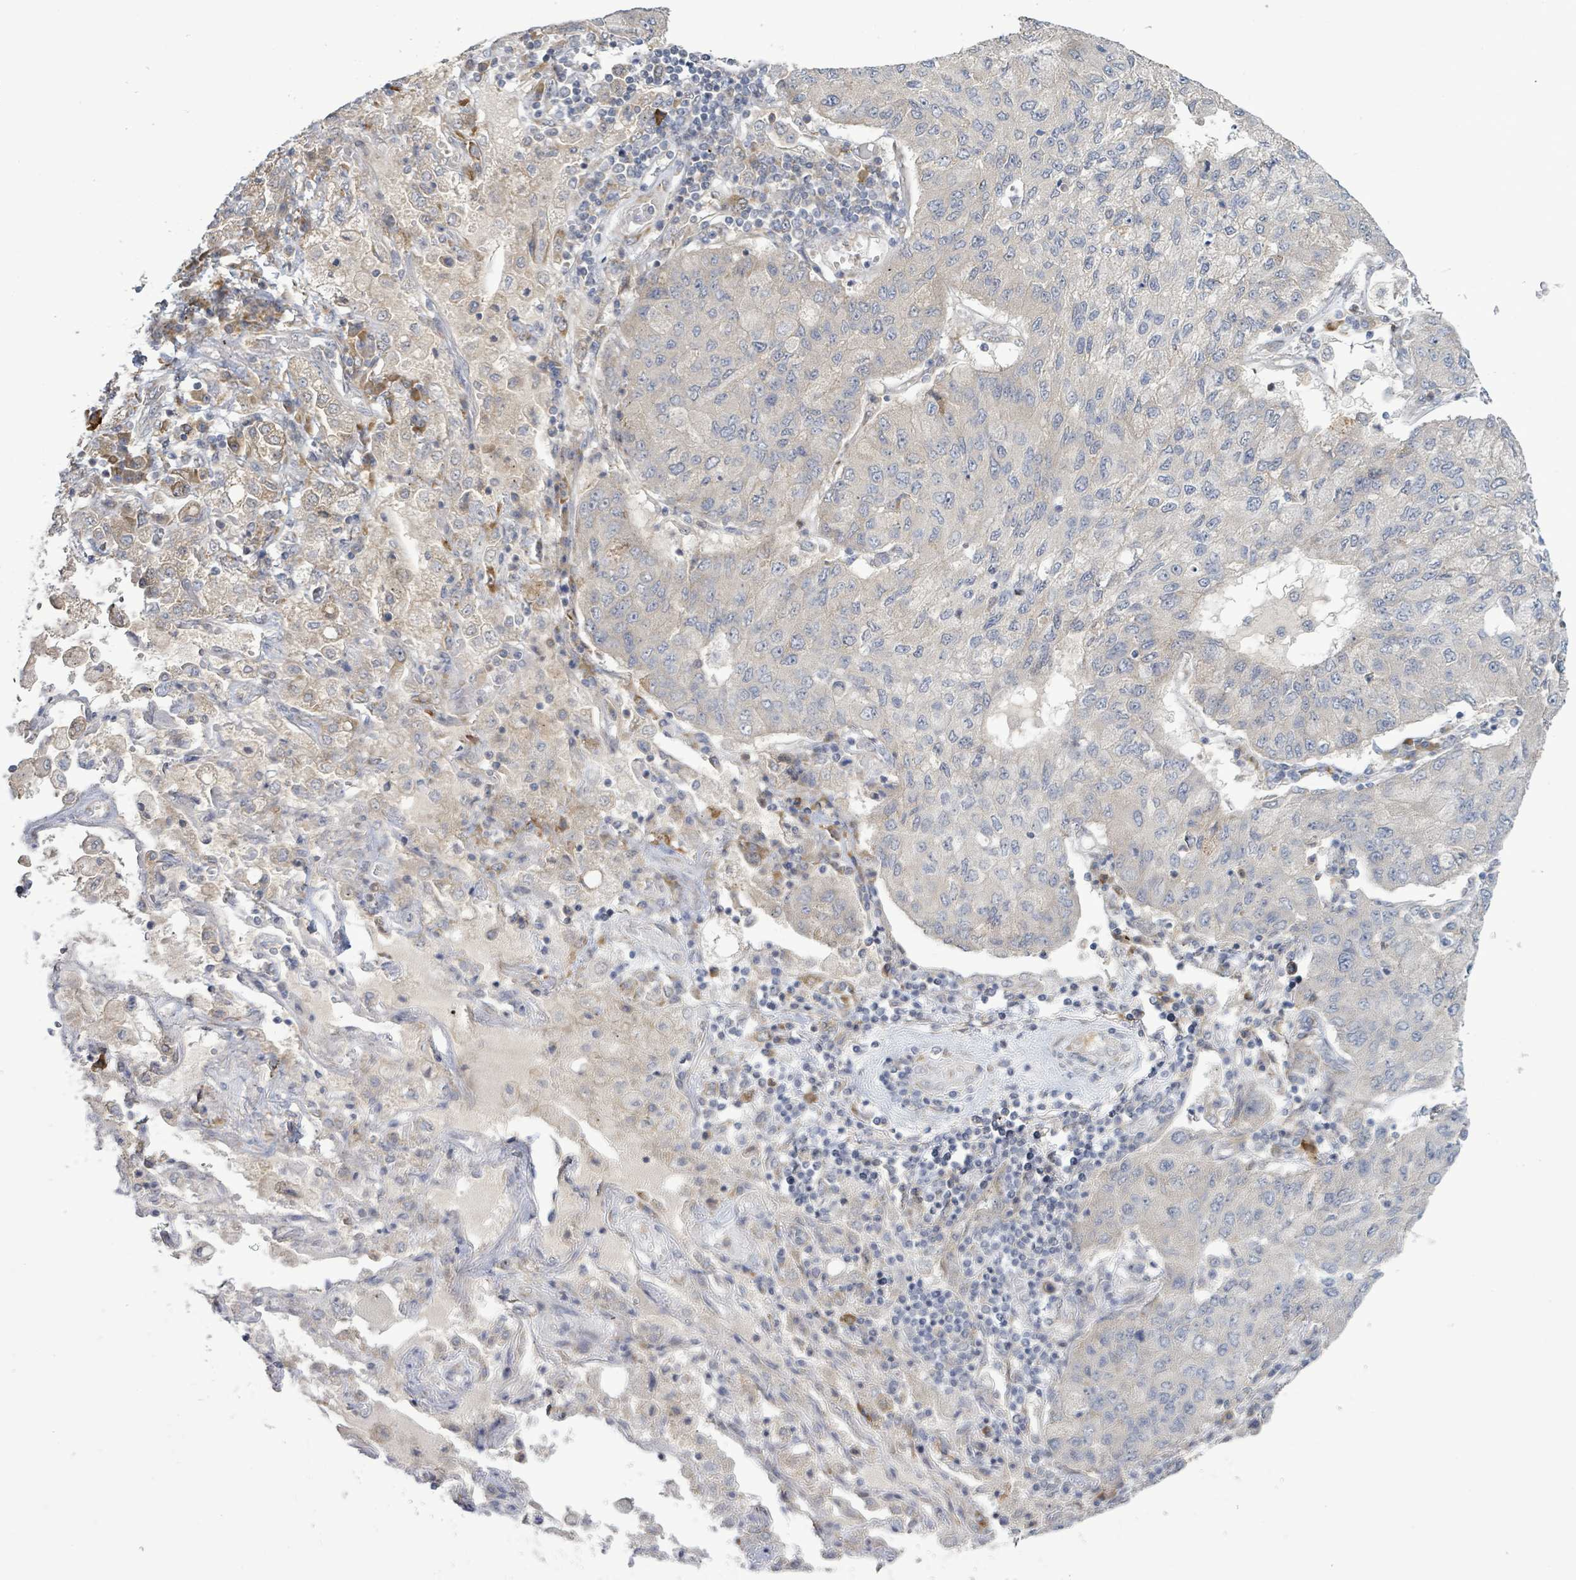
{"staining": {"intensity": "negative", "quantity": "none", "location": "none"}, "tissue": "lung cancer", "cell_type": "Tumor cells", "image_type": "cancer", "snomed": [{"axis": "morphology", "description": "Squamous cell carcinoma, NOS"}, {"axis": "topography", "description": "Lung"}], "caption": "The photomicrograph demonstrates no significant staining in tumor cells of lung squamous cell carcinoma.", "gene": "SLIT3", "patient": {"sex": "male", "age": 74}}